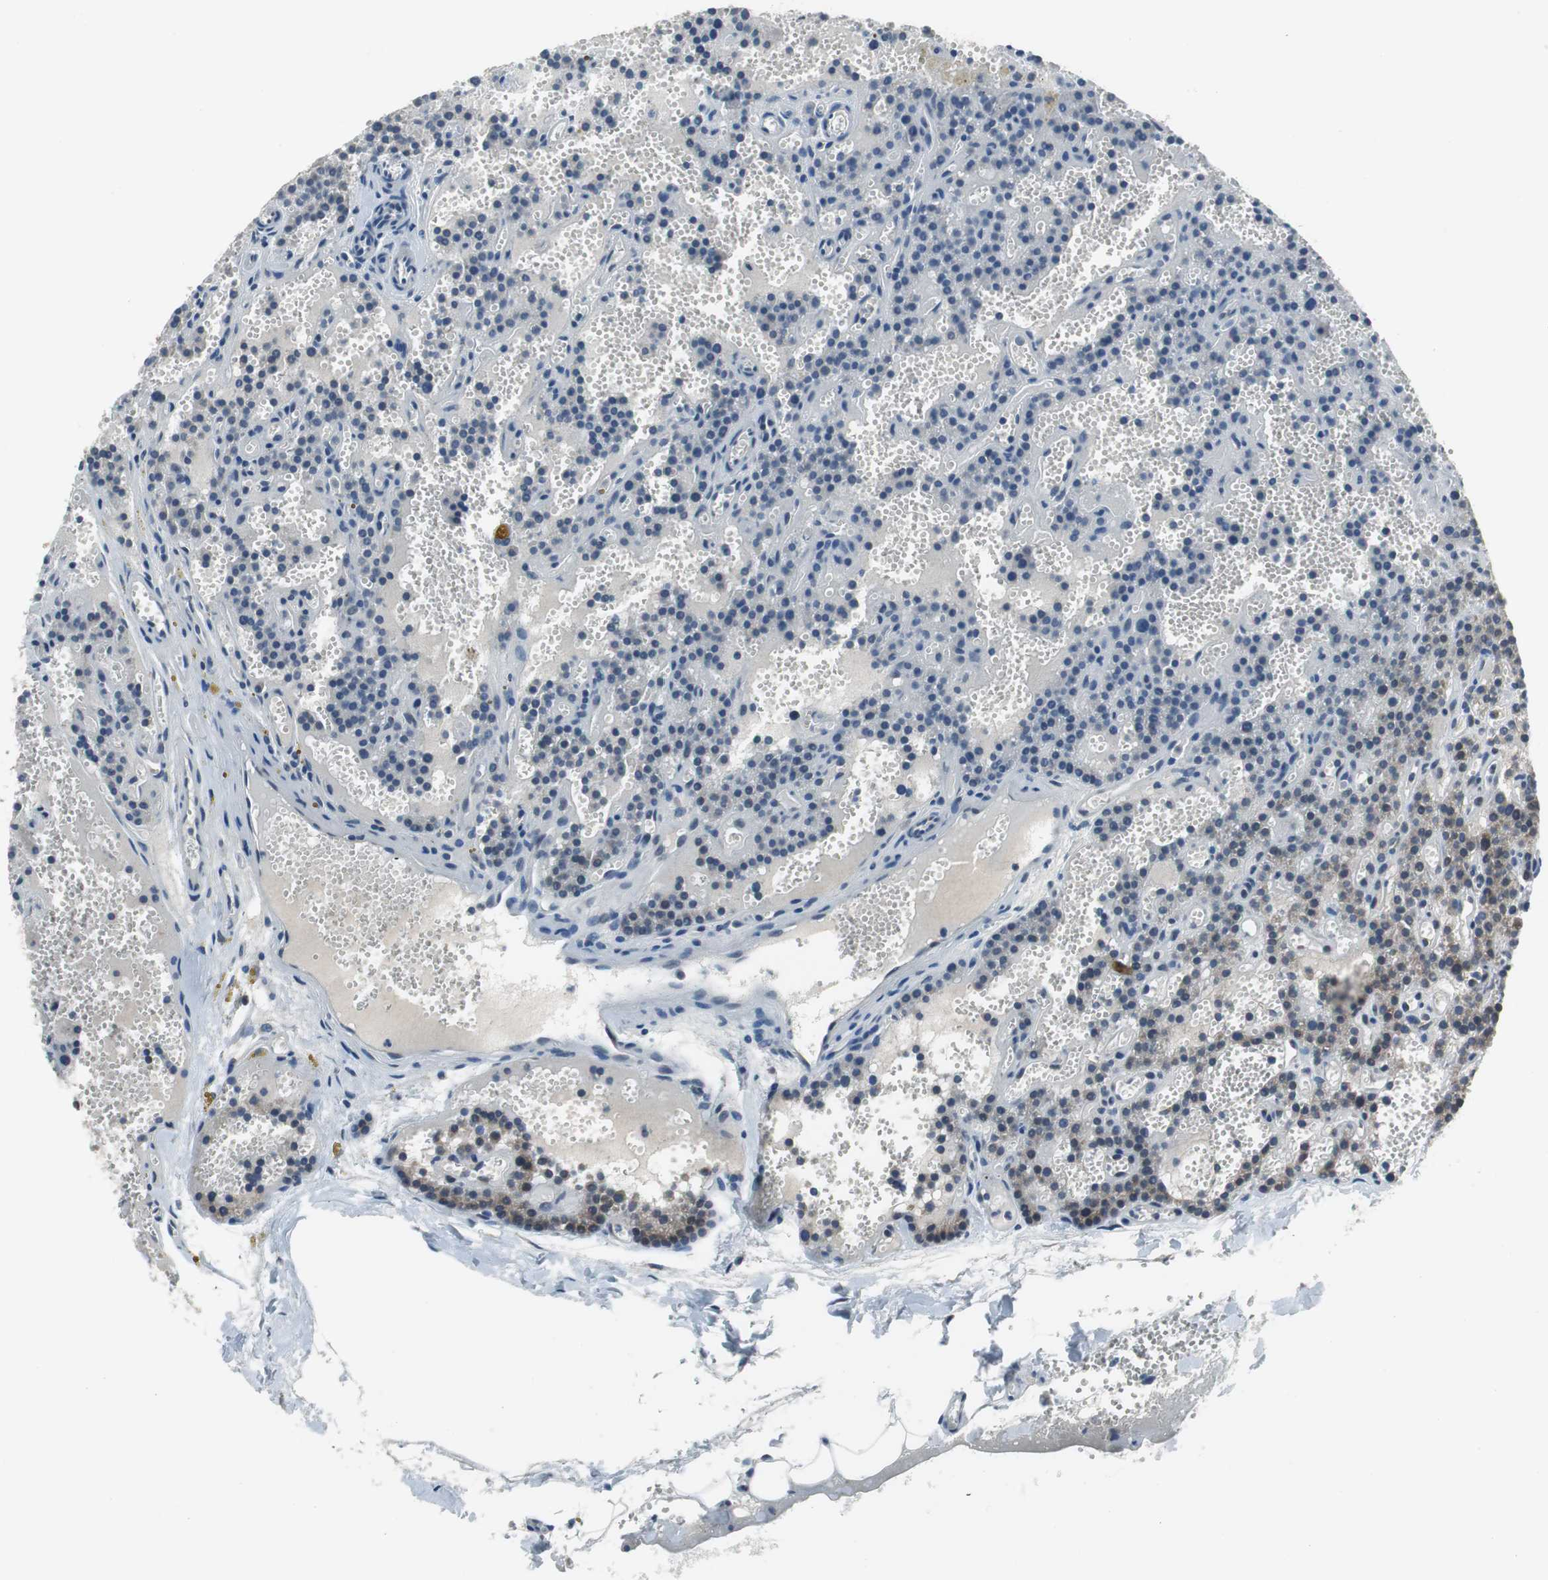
{"staining": {"intensity": "moderate", "quantity": "<25%", "location": "cytoplasmic/membranous"}, "tissue": "parathyroid gland", "cell_type": "Glandular cells", "image_type": "normal", "snomed": [{"axis": "morphology", "description": "Normal tissue, NOS"}, {"axis": "topography", "description": "Parathyroid gland"}], "caption": "Human parathyroid gland stained with a brown dye exhibits moderate cytoplasmic/membranous positive staining in about <25% of glandular cells.", "gene": "PLAA", "patient": {"sex": "male", "age": 25}}